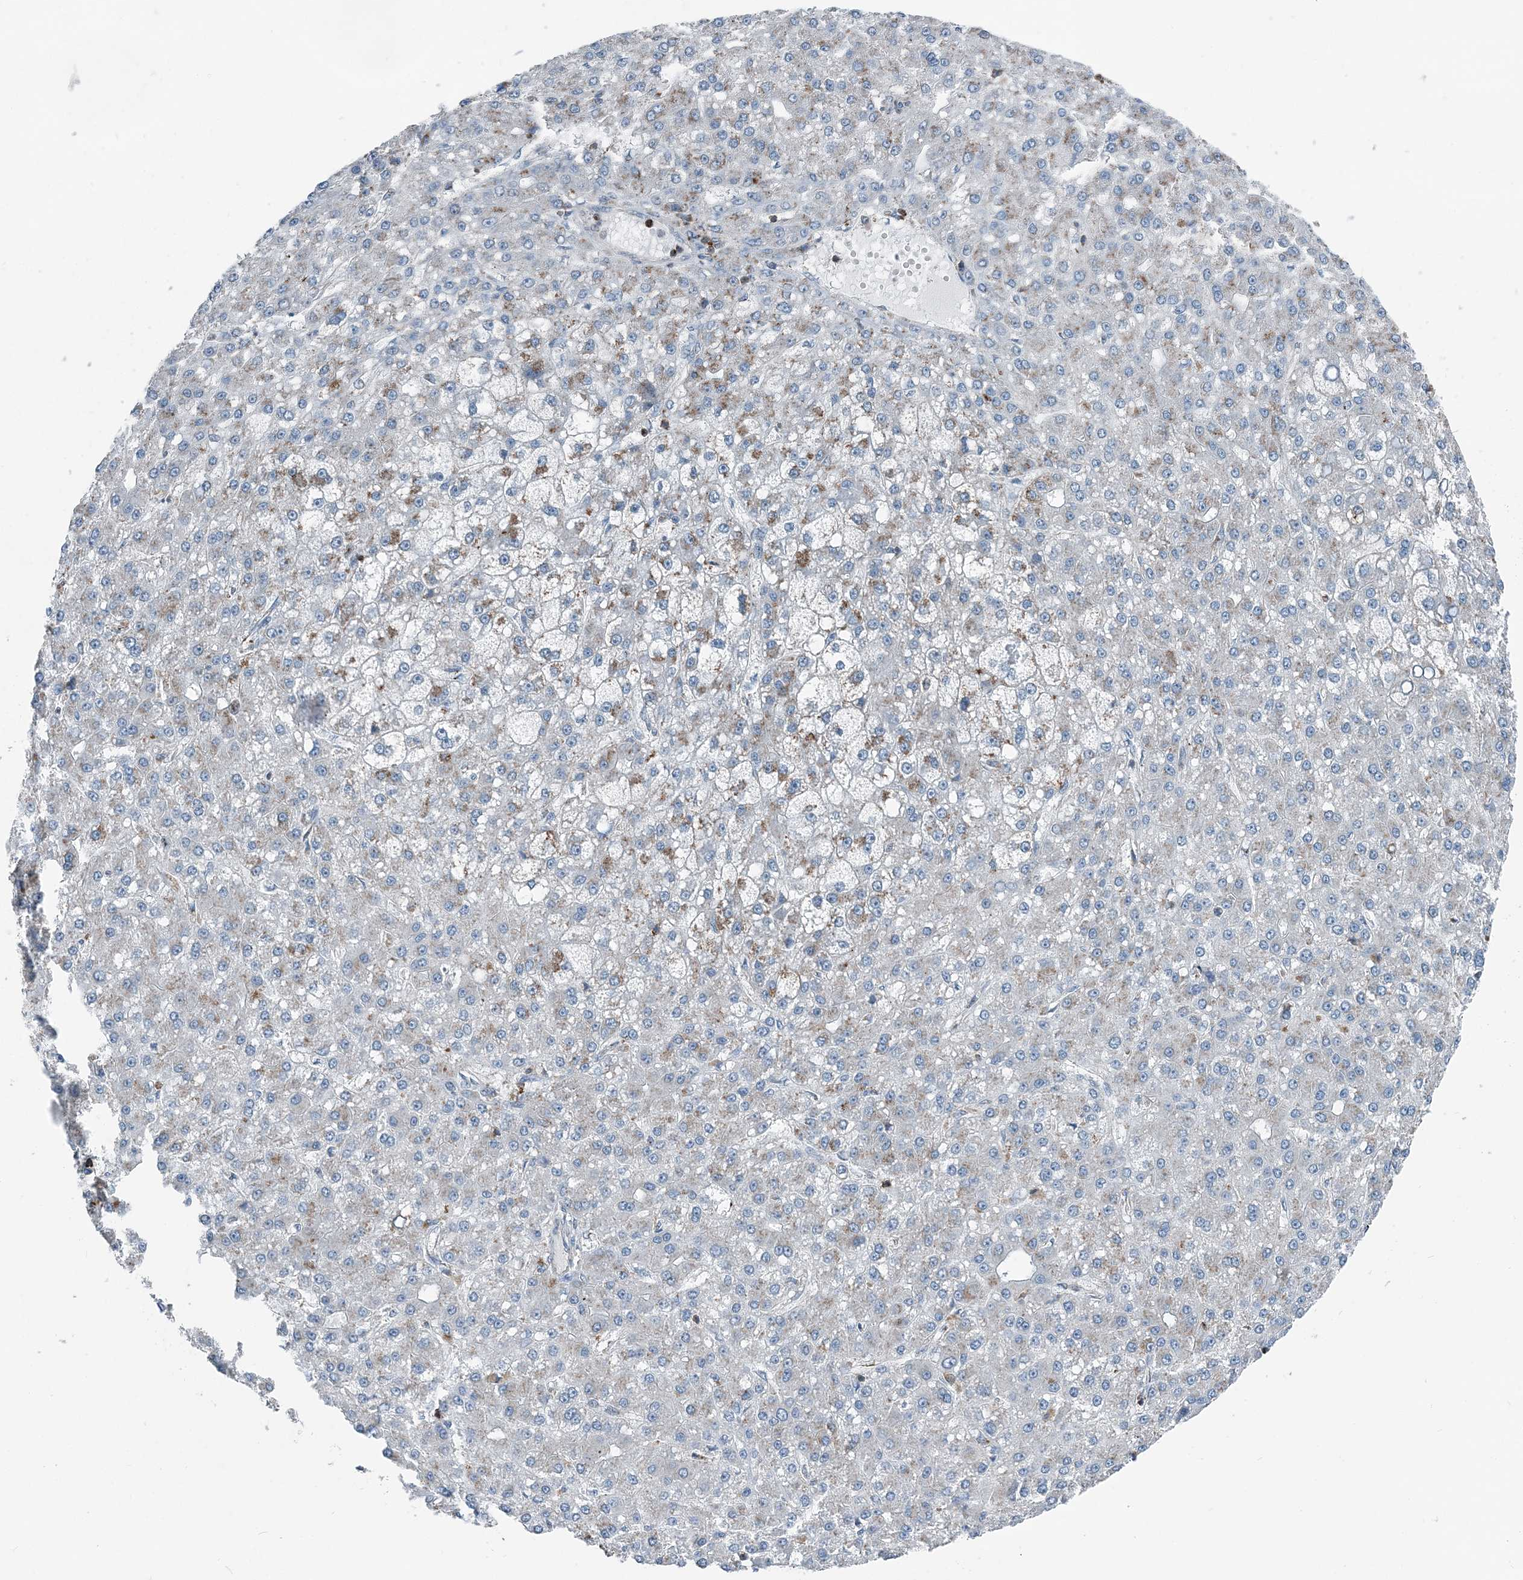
{"staining": {"intensity": "moderate", "quantity": "<25%", "location": "cytoplasmic/membranous"}, "tissue": "liver cancer", "cell_type": "Tumor cells", "image_type": "cancer", "snomed": [{"axis": "morphology", "description": "Carcinoma, Hepatocellular, NOS"}, {"axis": "topography", "description": "Liver"}], "caption": "DAB (3,3'-diaminobenzidine) immunohistochemical staining of human liver cancer reveals moderate cytoplasmic/membranous protein staining in approximately <25% of tumor cells.", "gene": "CFL1", "patient": {"sex": "male", "age": 67}}